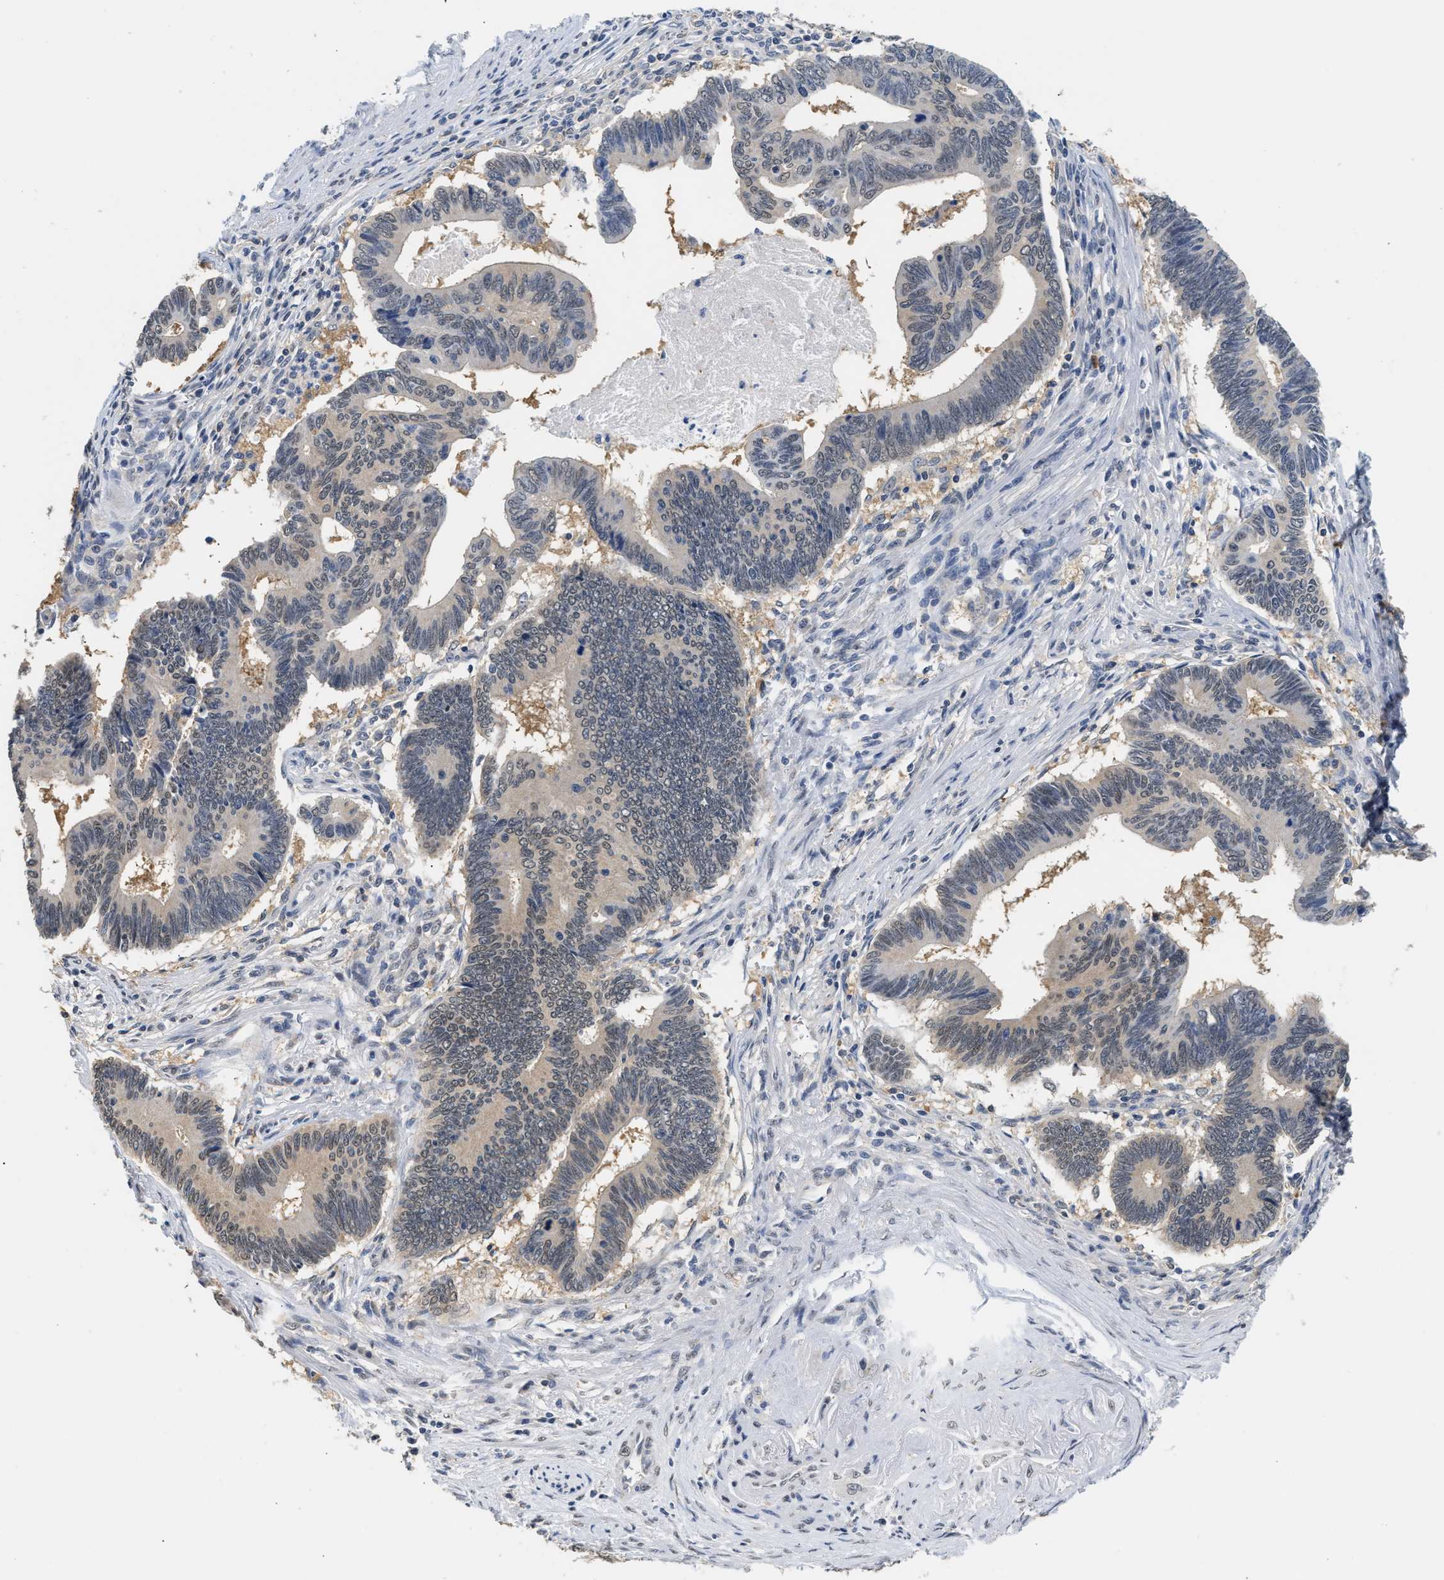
{"staining": {"intensity": "weak", "quantity": "<25%", "location": "nuclear"}, "tissue": "pancreatic cancer", "cell_type": "Tumor cells", "image_type": "cancer", "snomed": [{"axis": "morphology", "description": "Adenocarcinoma, NOS"}, {"axis": "topography", "description": "Pancreas"}], "caption": "Tumor cells are negative for brown protein staining in adenocarcinoma (pancreatic).", "gene": "PPM1L", "patient": {"sex": "female", "age": 70}}